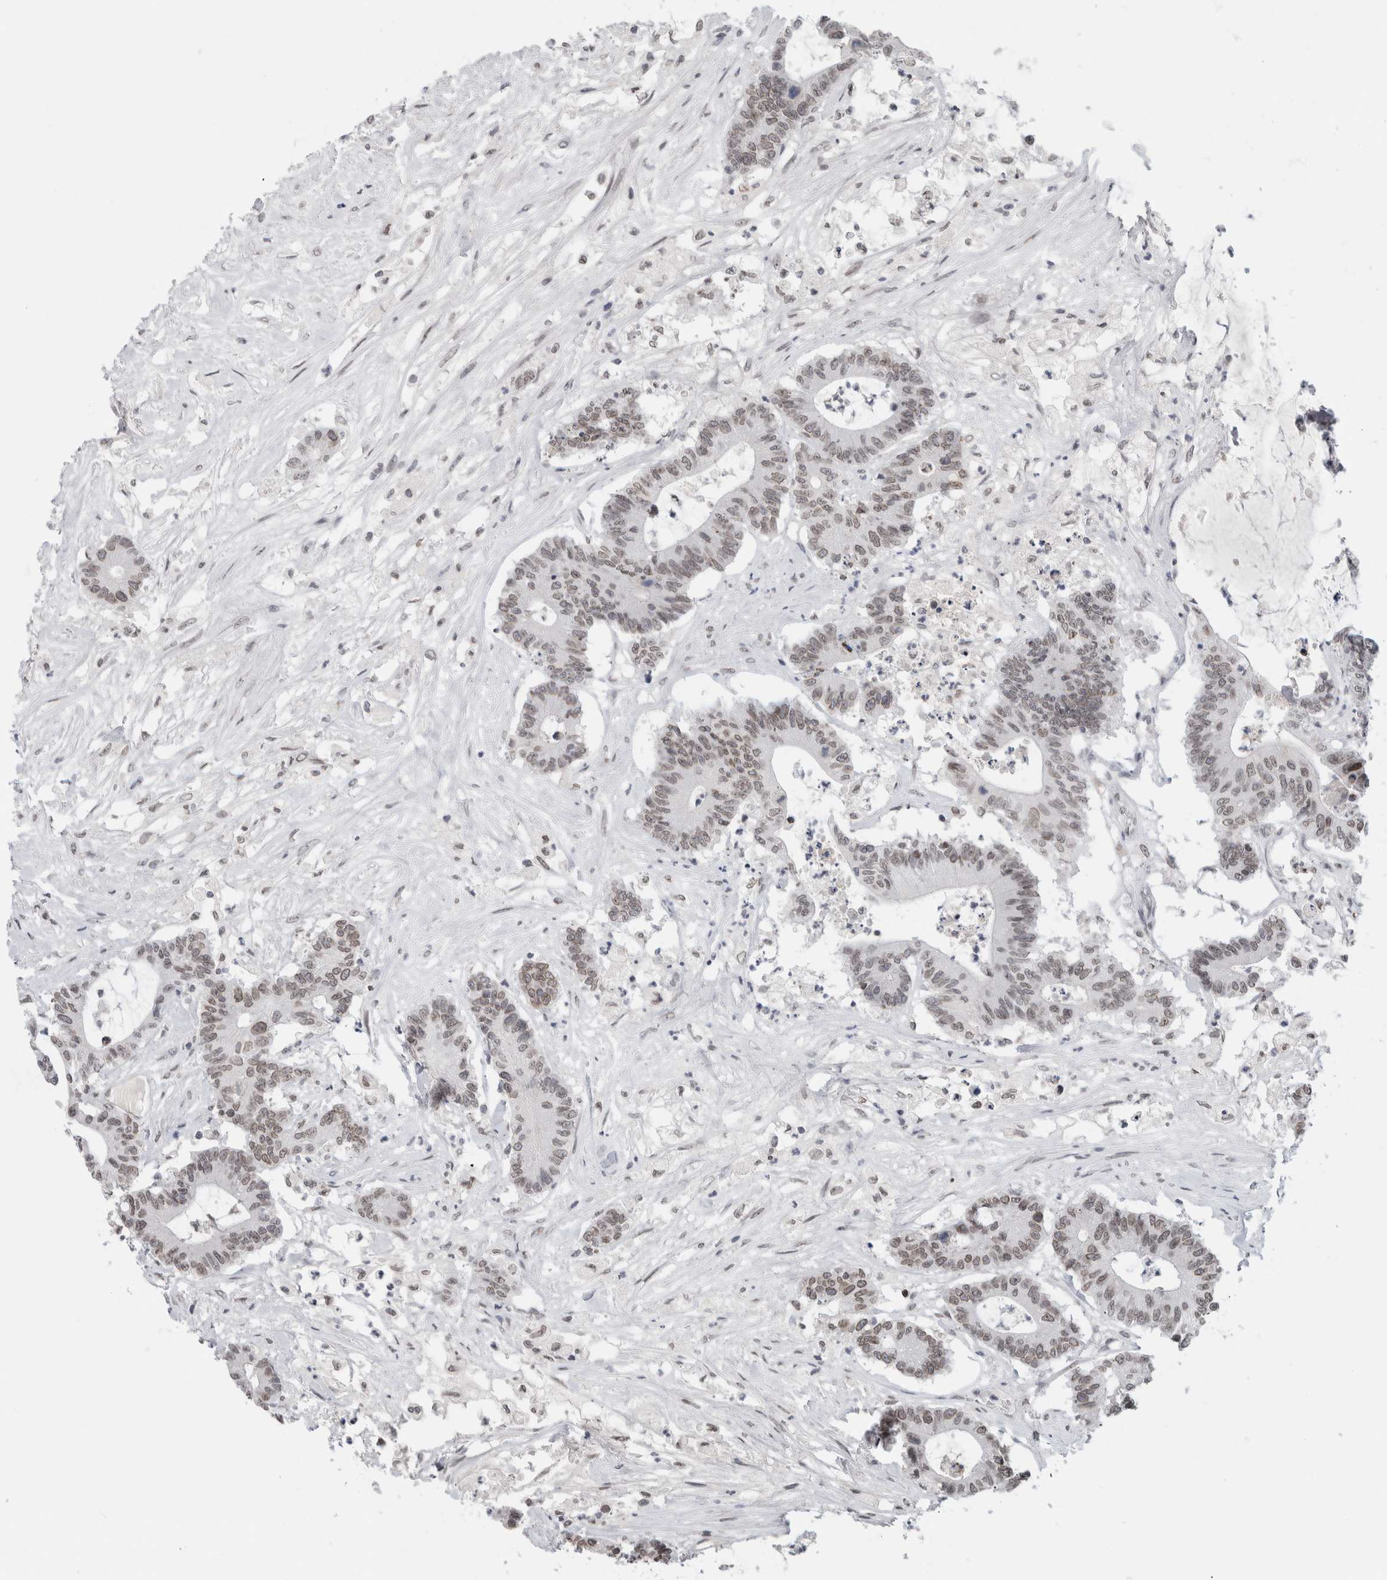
{"staining": {"intensity": "weak", "quantity": ">75%", "location": "cytoplasmic/membranous,nuclear"}, "tissue": "colorectal cancer", "cell_type": "Tumor cells", "image_type": "cancer", "snomed": [{"axis": "morphology", "description": "Adenocarcinoma, NOS"}, {"axis": "topography", "description": "Colon"}], "caption": "The micrograph demonstrates staining of adenocarcinoma (colorectal), revealing weak cytoplasmic/membranous and nuclear protein staining (brown color) within tumor cells.", "gene": "ZNF770", "patient": {"sex": "female", "age": 84}}